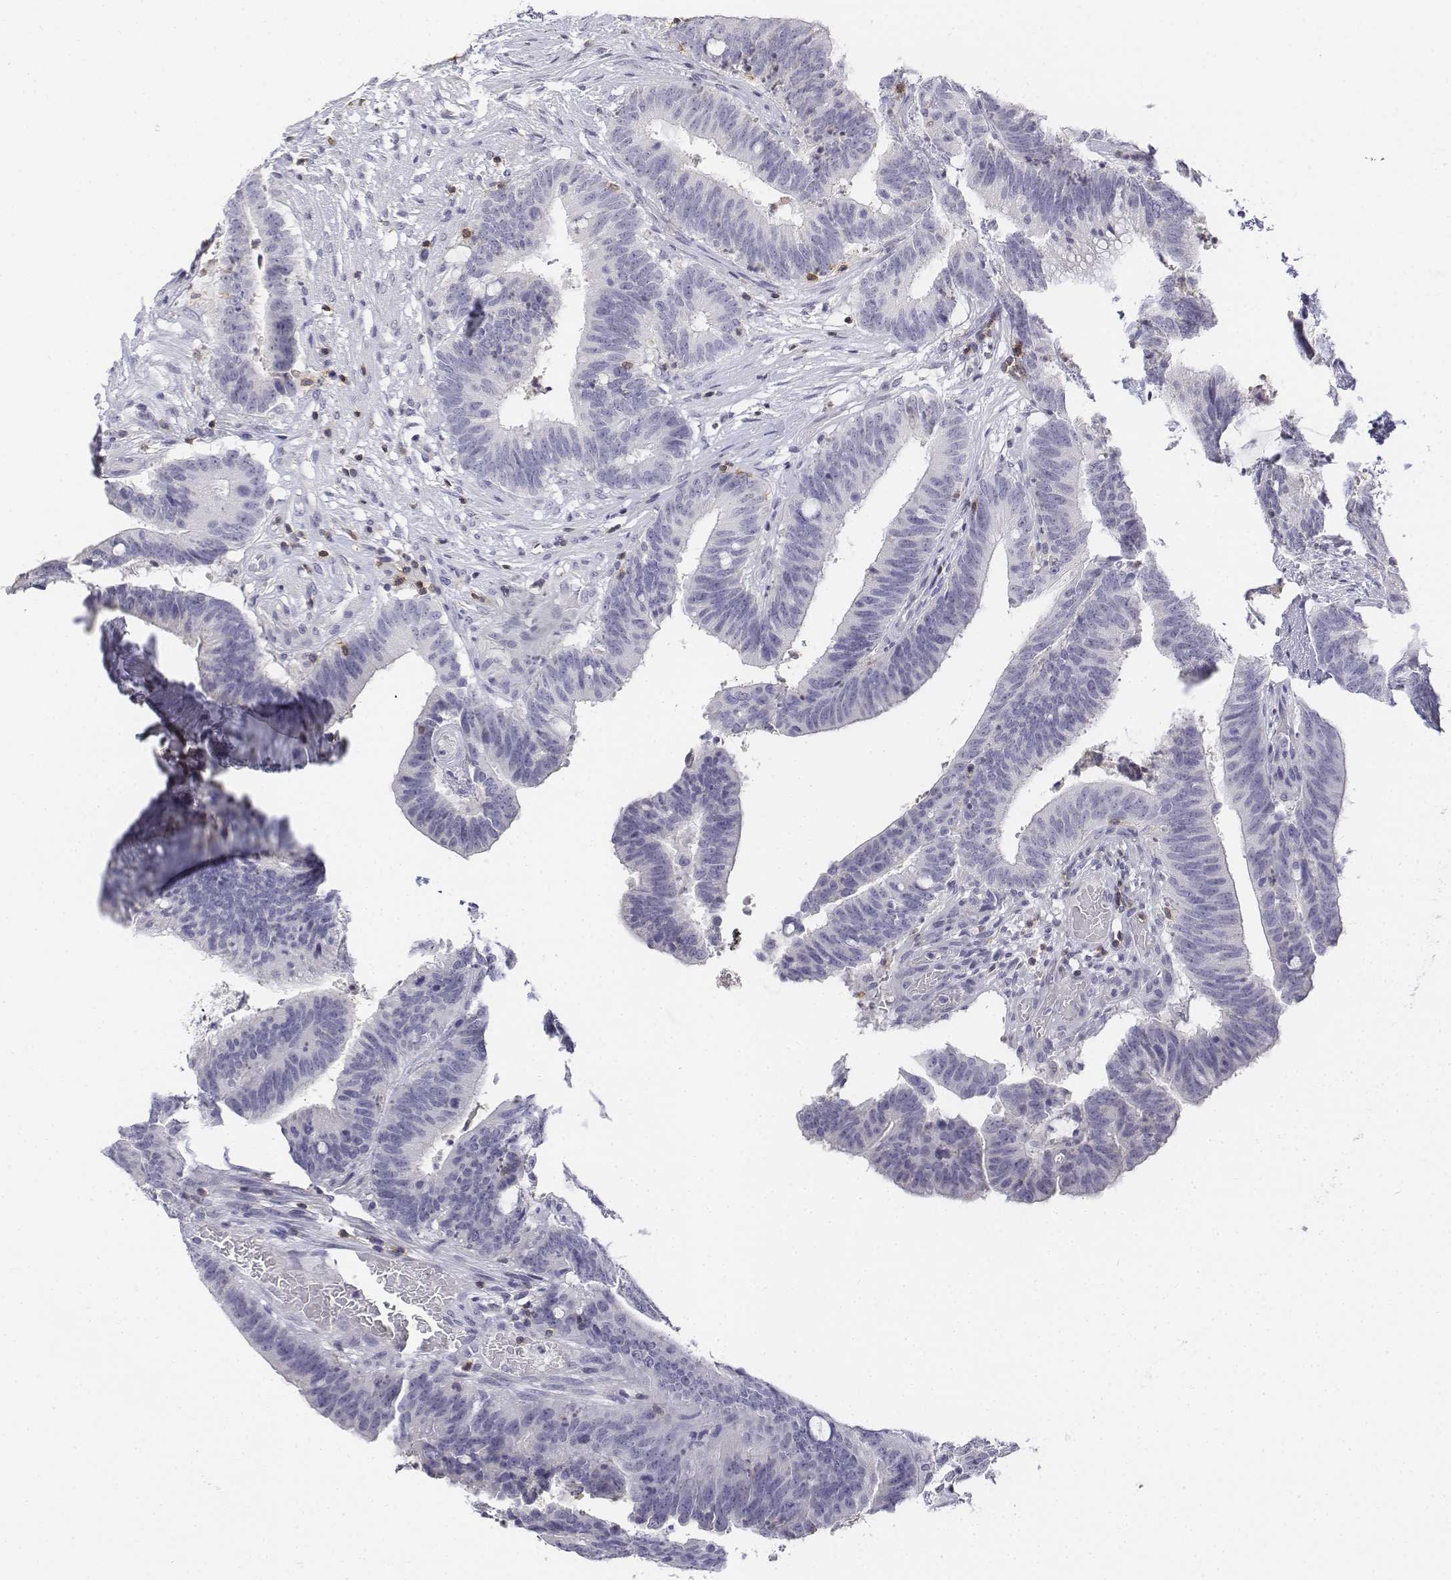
{"staining": {"intensity": "negative", "quantity": "none", "location": "none"}, "tissue": "colorectal cancer", "cell_type": "Tumor cells", "image_type": "cancer", "snomed": [{"axis": "morphology", "description": "Adenocarcinoma, NOS"}, {"axis": "topography", "description": "Colon"}], "caption": "This is a photomicrograph of IHC staining of colorectal cancer, which shows no positivity in tumor cells.", "gene": "CD3E", "patient": {"sex": "female", "age": 43}}